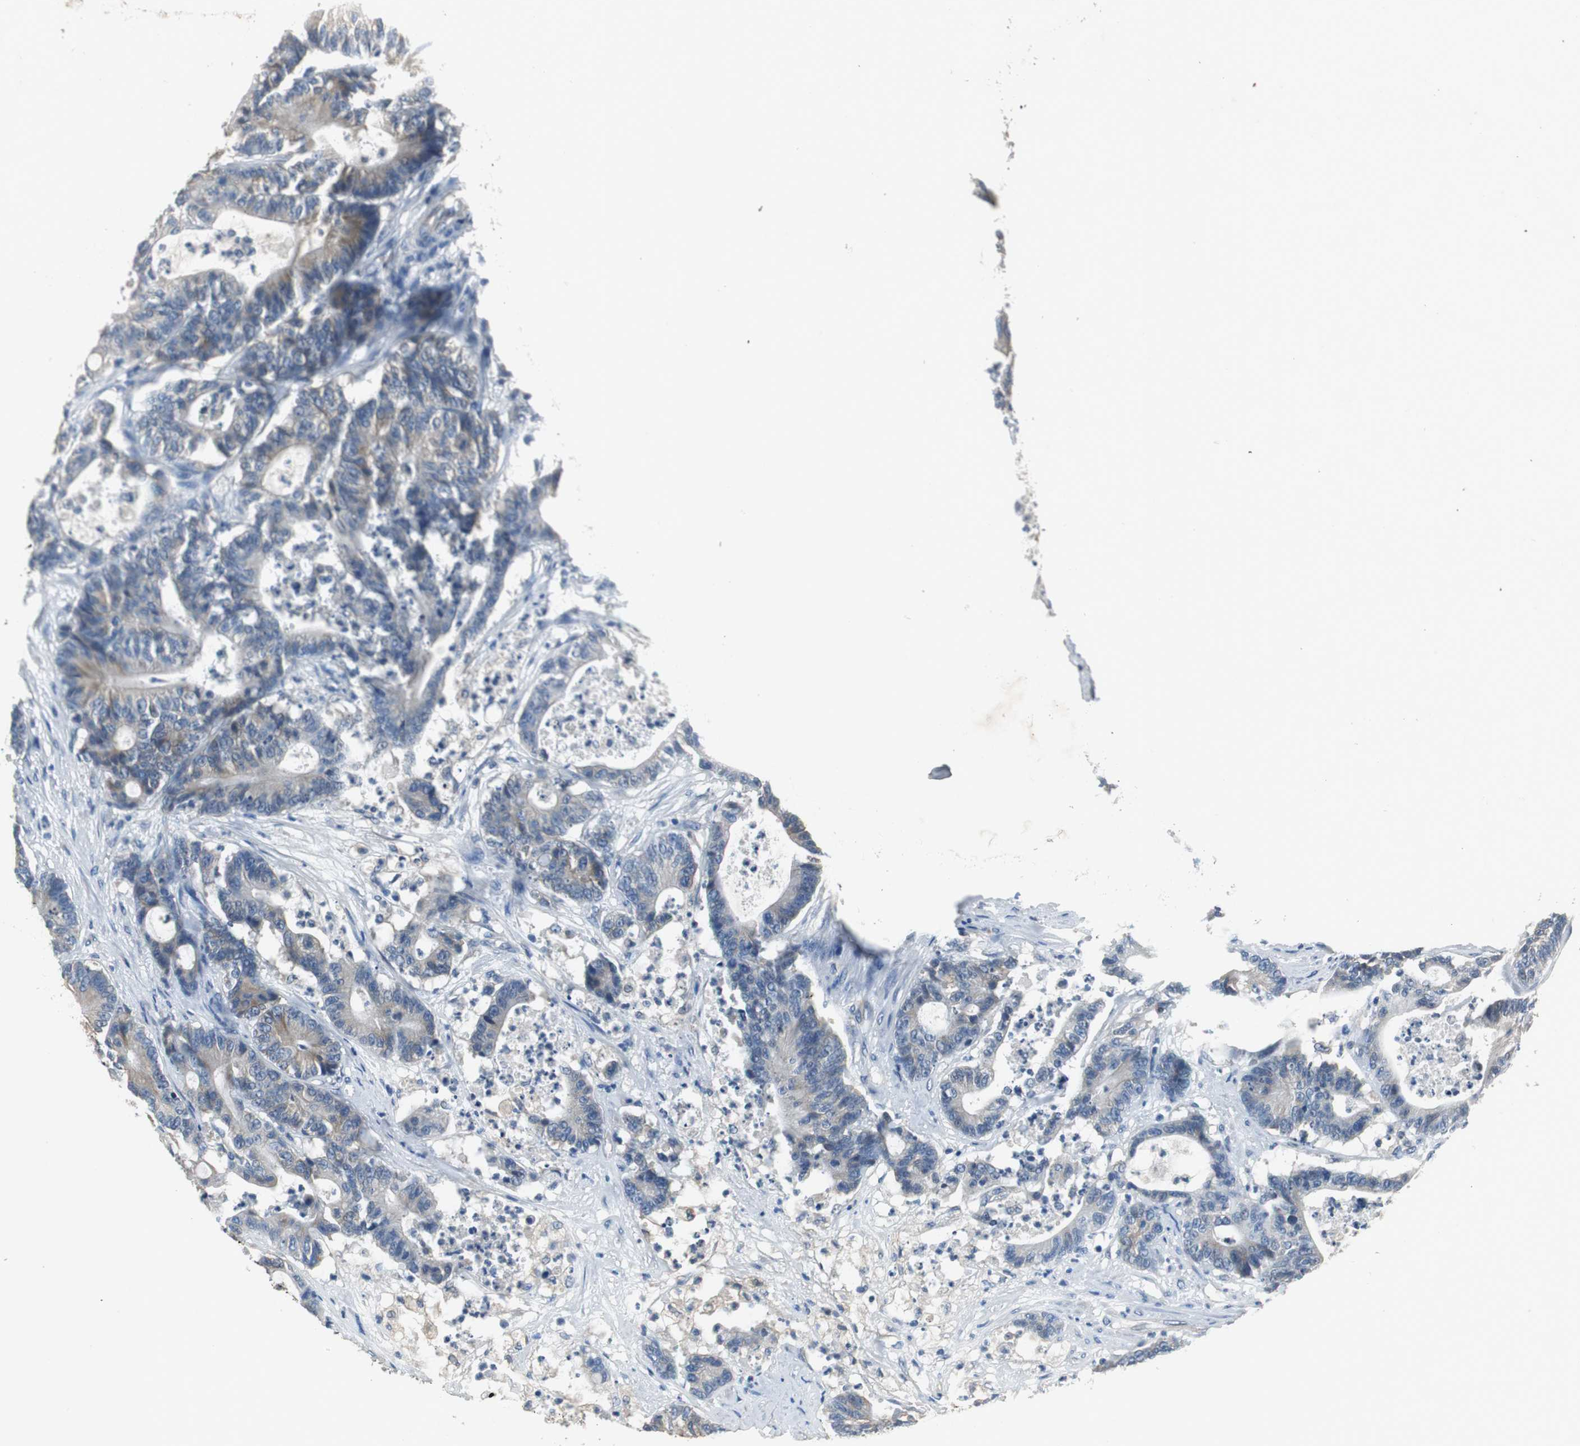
{"staining": {"intensity": "moderate", "quantity": "<25%", "location": "cytoplasmic/membranous"}, "tissue": "colorectal cancer", "cell_type": "Tumor cells", "image_type": "cancer", "snomed": [{"axis": "morphology", "description": "Adenocarcinoma, NOS"}, {"axis": "topography", "description": "Colon"}], "caption": "High-magnification brightfield microscopy of colorectal cancer (adenocarcinoma) stained with DAB (3,3'-diaminobenzidine) (brown) and counterstained with hematoxylin (blue). tumor cells exhibit moderate cytoplasmic/membranous staining is appreciated in about<25% of cells.", "gene": "ALDH4A1", "patient": {"sex": "female", "age": 84}}